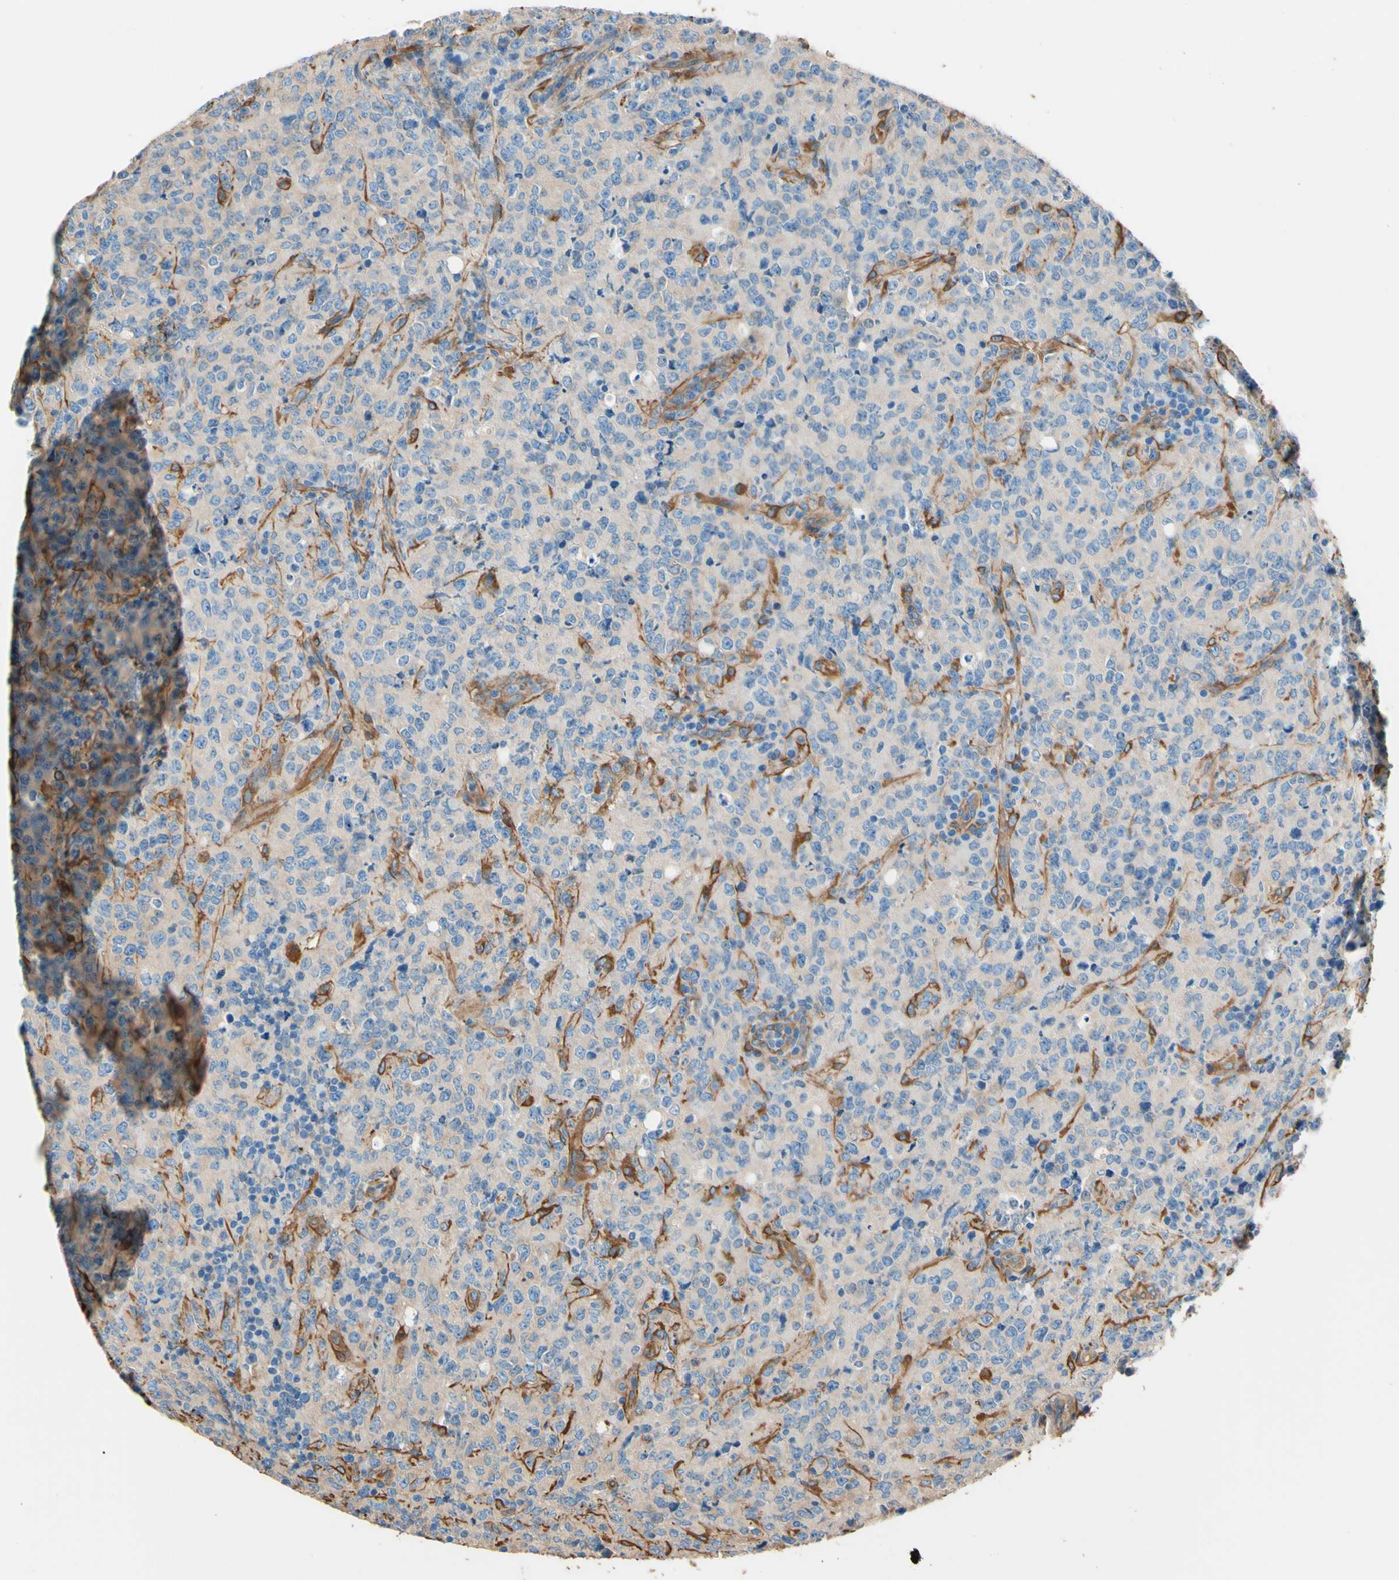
{"staining": {"intensity": "negative", "quantity": "none", "location": "none"}, "tissue": "lymphoma", "cell_type": "Tumor cells", "image_type": "cancer", "snomed": [{"axis": "morphology", "description": "Malignant lymphoma, non-Hodgkin's type, High grade"}, {"axis": "topography", "description": "Tonsil"}], "caption": "There is no significant expression in tumor cells of high-grade malignant lymphoma, non-Hodgkin's type.", "gene": "DPYSL3", "patient": {"sex": "female", "age": 36}}